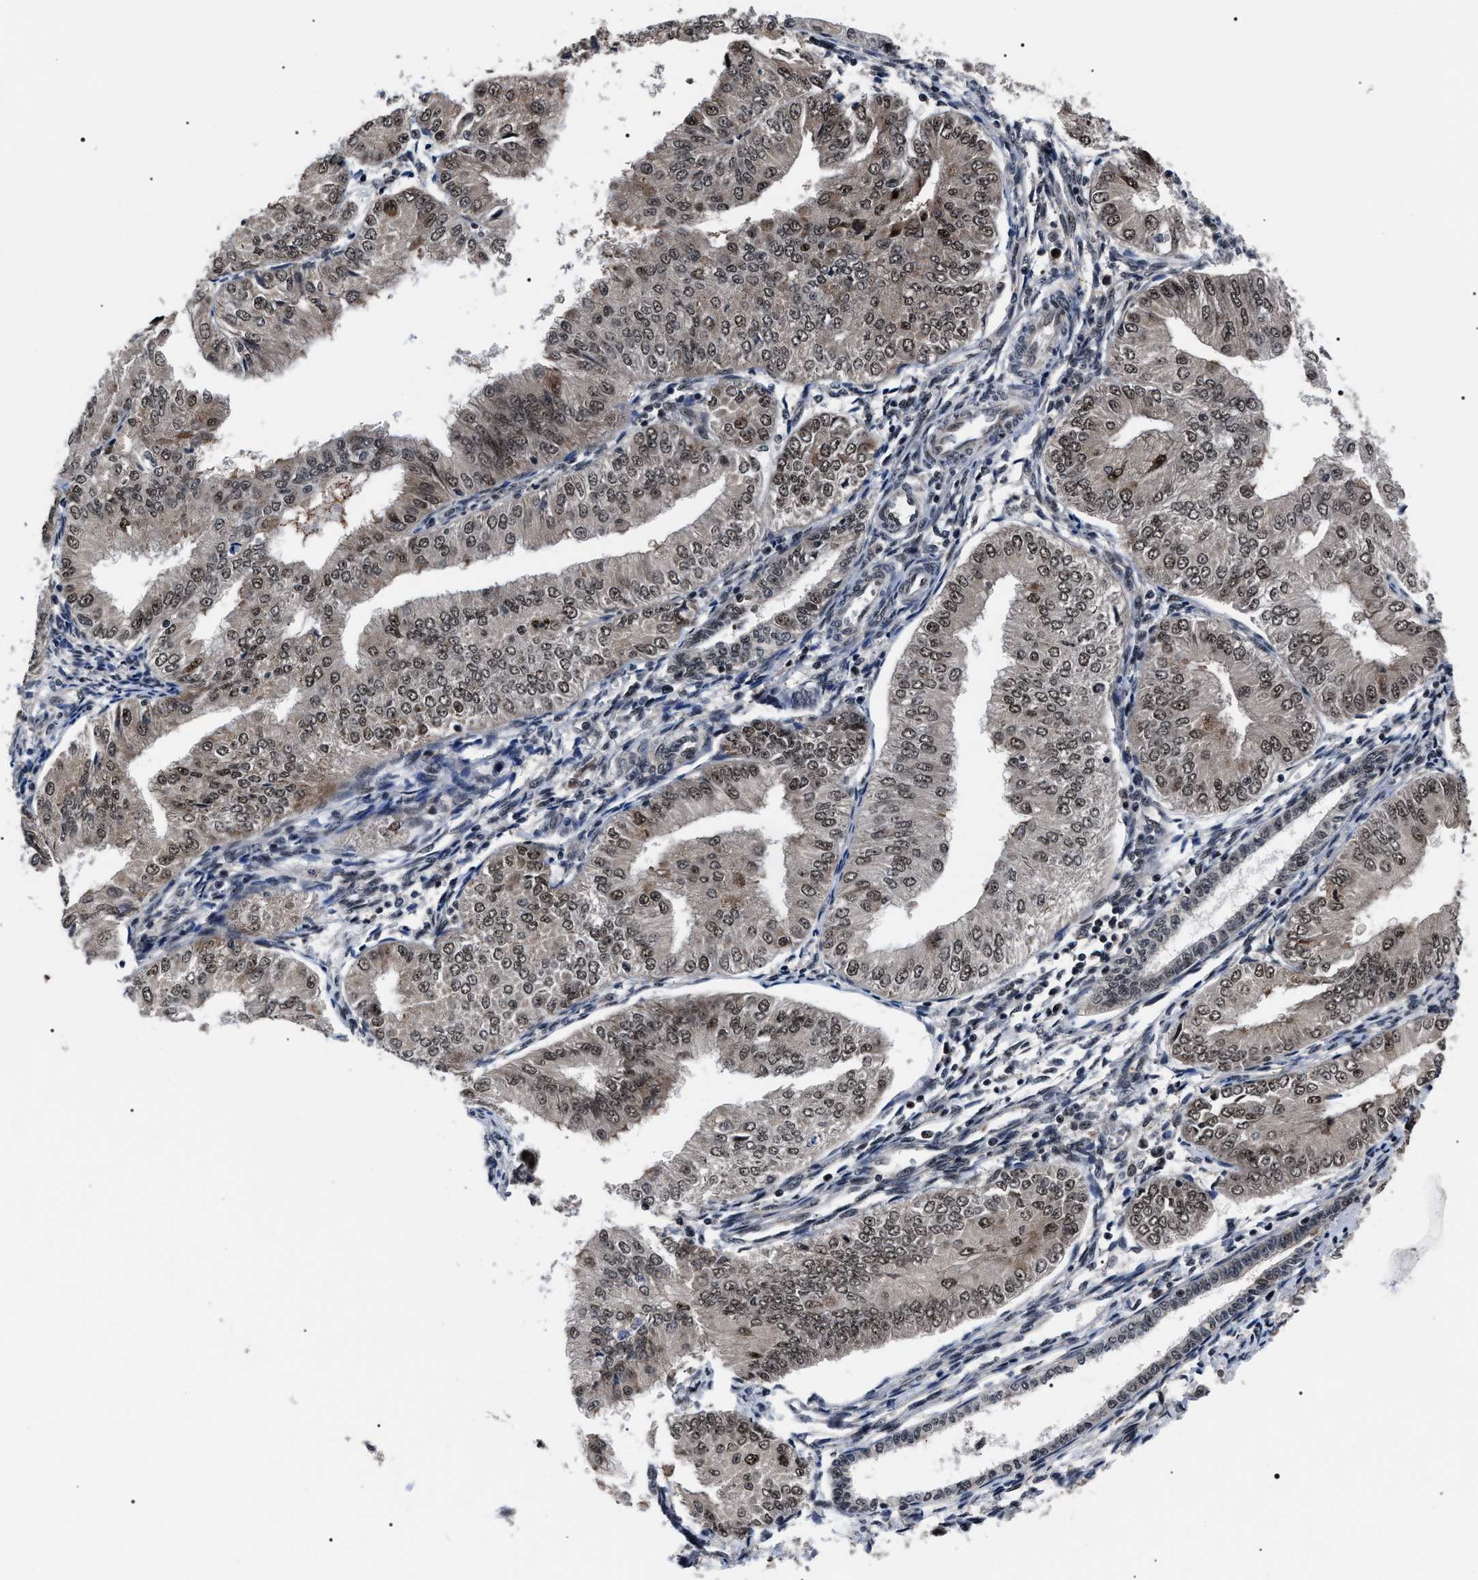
{"staining": {"intensity": "moderate", "quantity": ">75%", "location": "cytoplasmic/membranous,nuclear"}, "tissue": "endometrial cancer", "cell_type": "Tumor cells", "image_type": "cancer", "snomed": [{"axis": "morphology", "description": "Adenocarcinoma, NOS"}, {"axis": "topography", "description": "Endometrium"}], "caption": "Moderate cytoplasmic/membranous and nuclear expression is appreciated in approximately >75% of tumor cells in endometrial cancer (adenocarcinoma).", "gene": "CSNK2A1", "patient": {"sex": "female", "age": 53}}